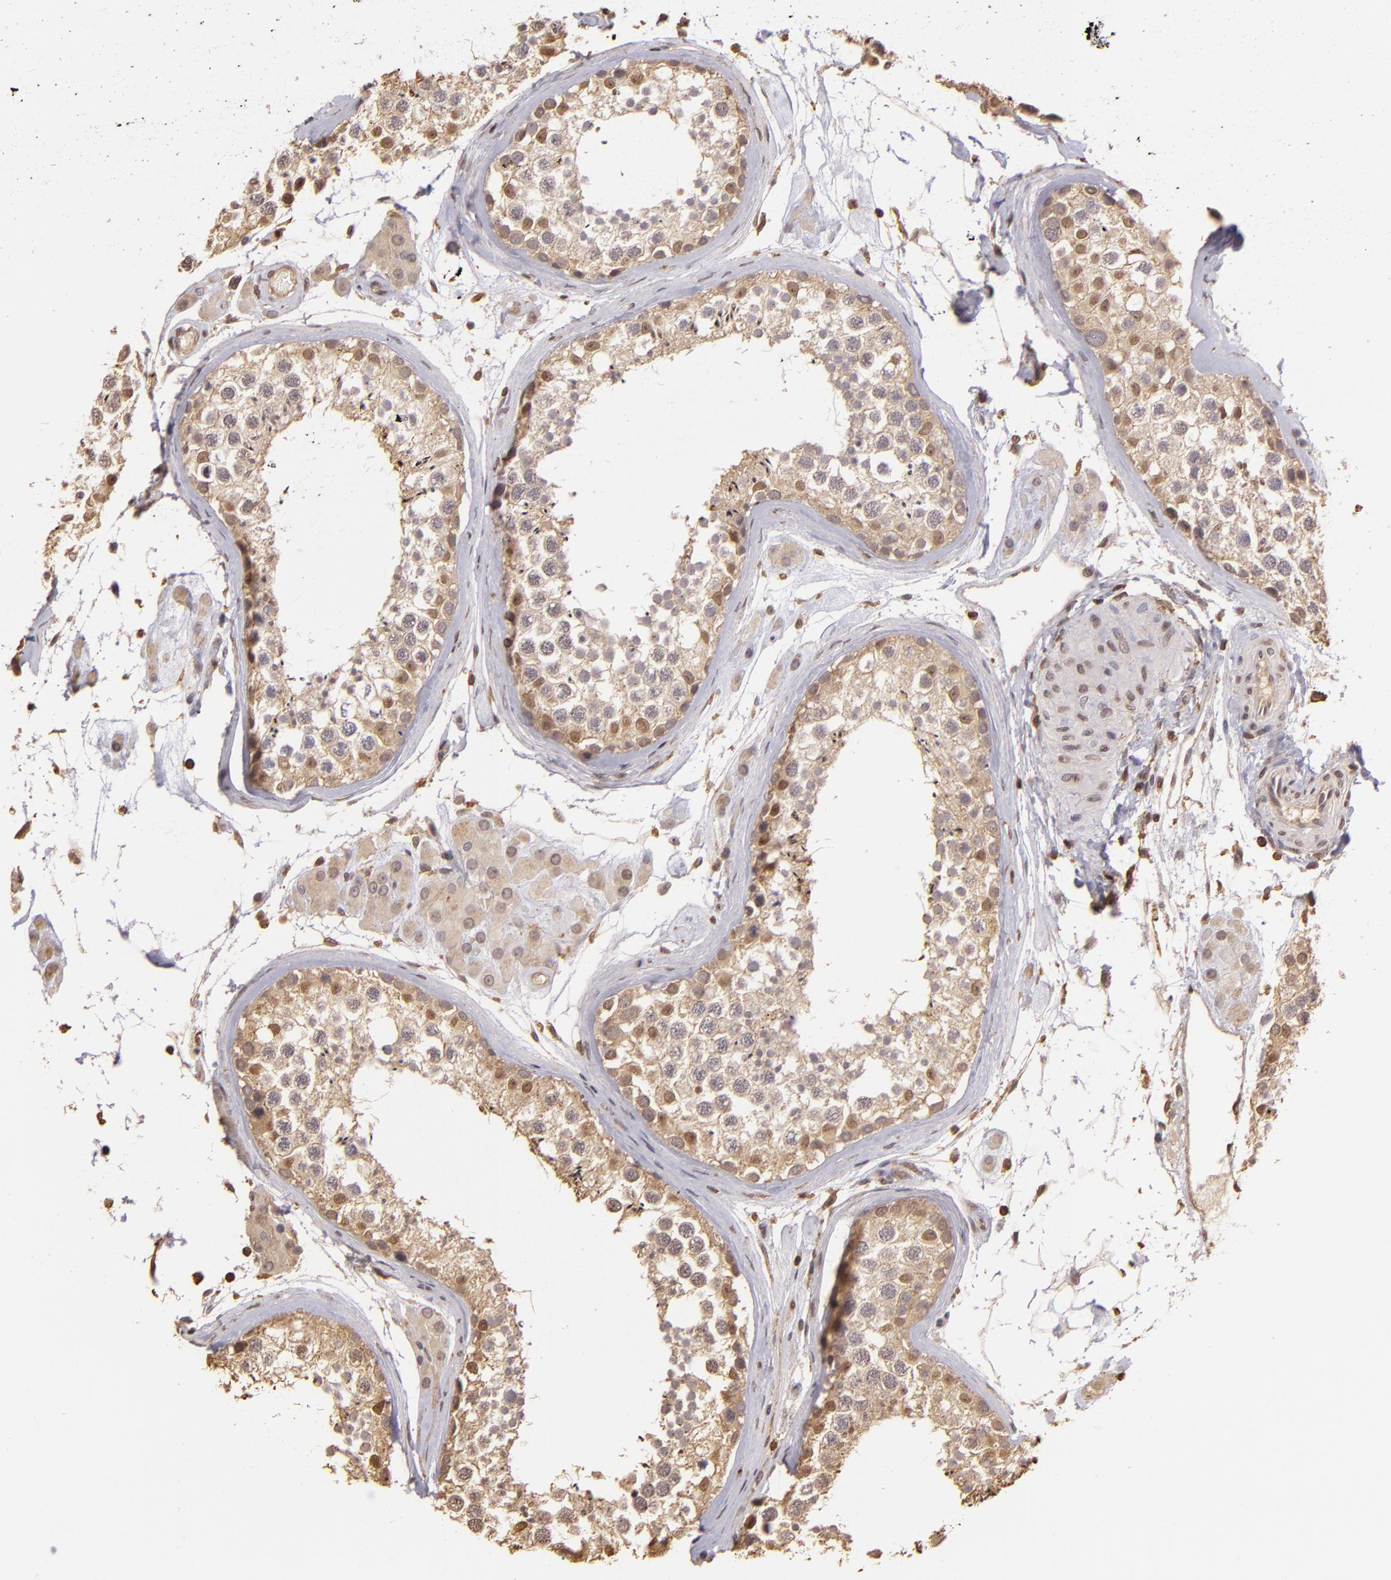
{"staining": {"intensity": "weak", "quantity": "25%-75%", "location": "cytoplasmic/membranous,nuclear"}, "tissue": "testis", "cell_type": "Cells in seminiferous ducts", "image_type": "normal", "snomed": [{"axis": "morphology", "description": "Normal tissue, NOS"}, {"axis": "topography", "description": "Testis"}], "caption": "Immunohistochemistry (DAB (3,3'-diaminobenzidine)) staining of unremarkable testis displays weak cytoplasmic/membranous,nuclear protein staining in approximately 25%-75% of cells in seminiferous ducts.", "gene": "ARPC2", "patient": {"sex": "male", "age": 46}}